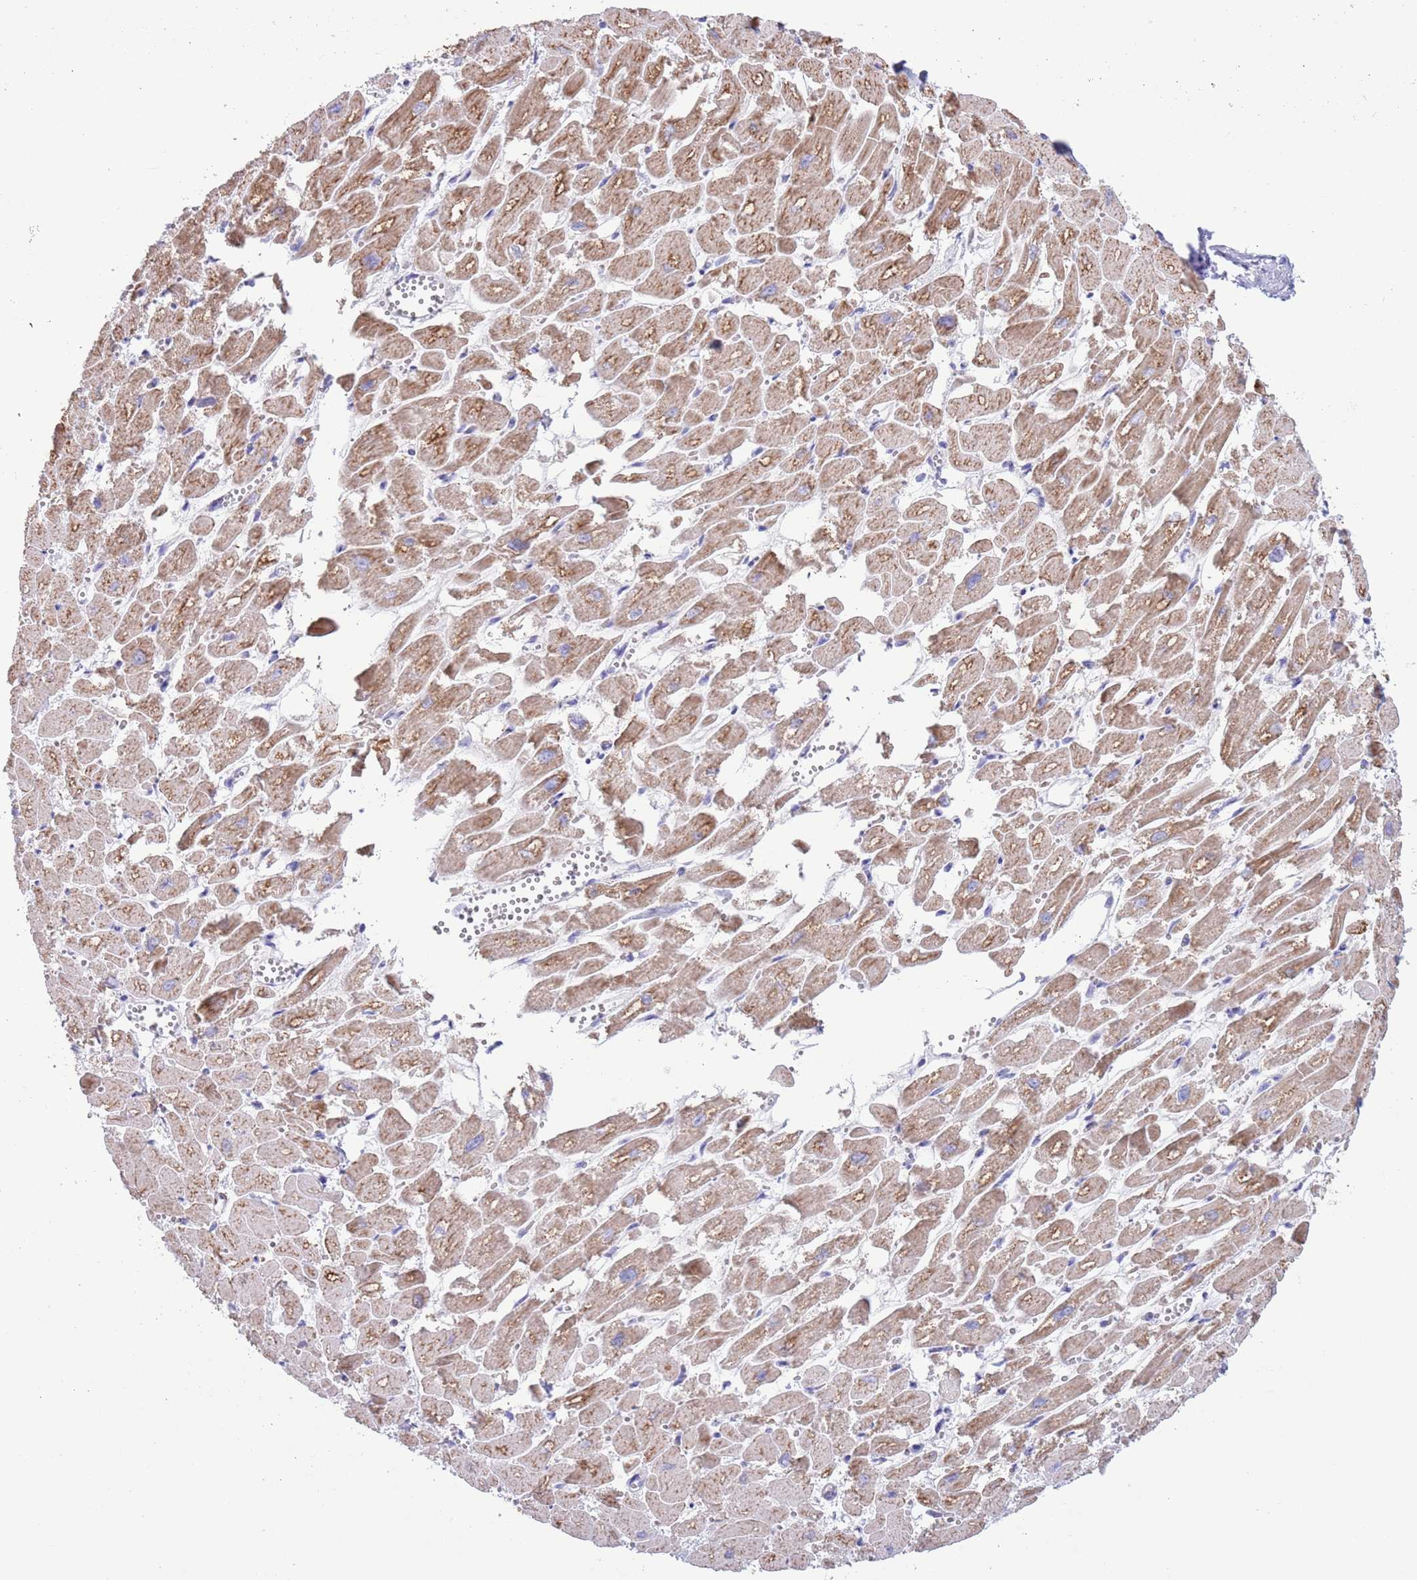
{"staining": {"intensity": "moderate", "quantity": ">75%", "location": "cytoplasmic/membranous"}, "tissue": "heart muscle", "cell_type": "Cardiomyocytes", "image_type": "normal", "snomed": [{"axis": "morphology", "description": "Normal tissue, NOS"}, {"axis": "topography", "description": "Heart"}], "caption": "Unremarkable heart muscle reveals moderate cytoplasmic/membranous staining in about >75% of cardiomyocytes, visualized by immunohistochemistry.", "gene": "MOCOS", "patient": {"sex": "male", "age": 54}}